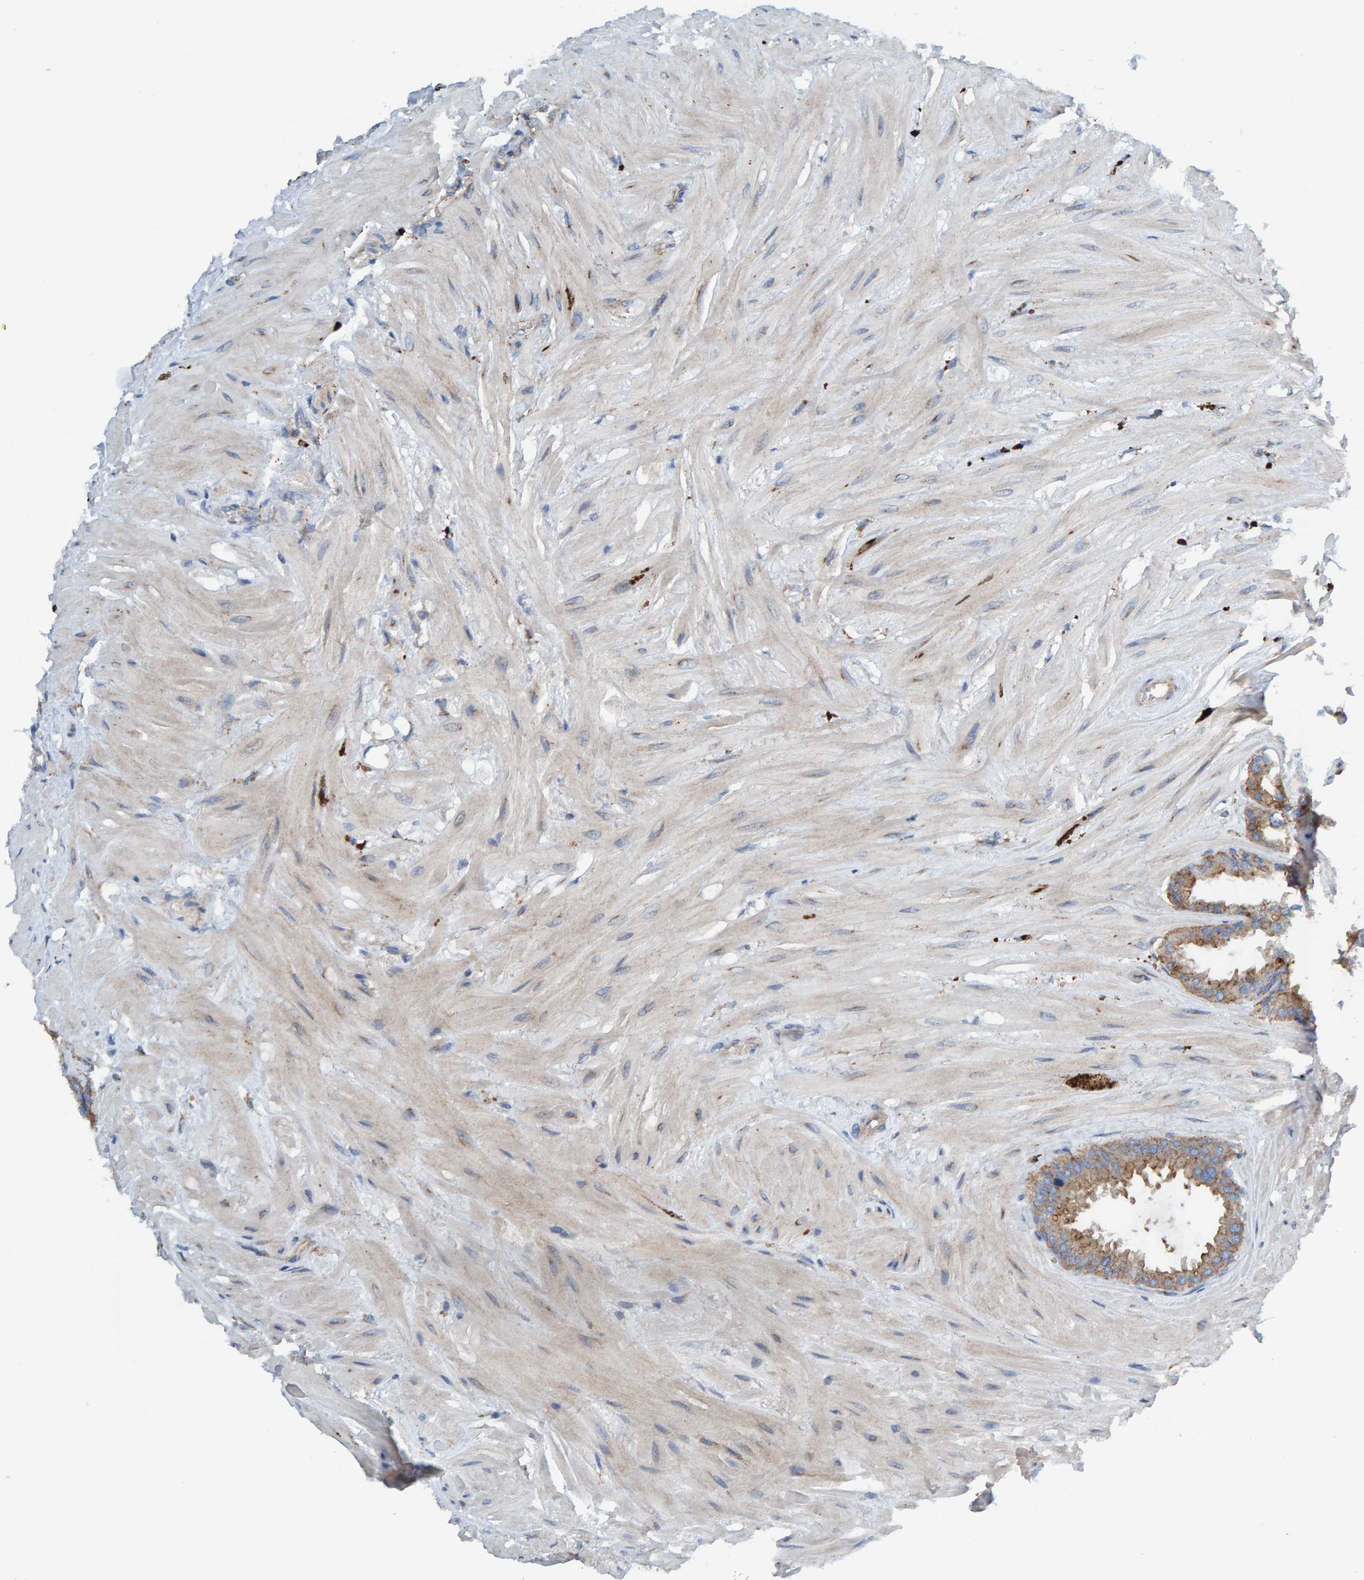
{"staining": {"intensity": "moderate", "quantity": ">75%", "location": "cytoplasmic/membranous"}, "tissue": "seminal vesicle", "cell_type": "Glandular cells", "image_type": "normal", "snomed": [{"axis": "morphology", "description": "Normal tissue, NOS"}, {"axis": "topography", "description": "Seminal veicle"}], "caption": "A high-resolution micrograph shows immunohistochemistry (IHC) staining of normal seminal vesicle, which exhibits moderate cytoplasmic/membranous staining in approximately >75% of glandular cells.", "gene": "MKLN1", "patient": {"sex": "male", "age": 46}}